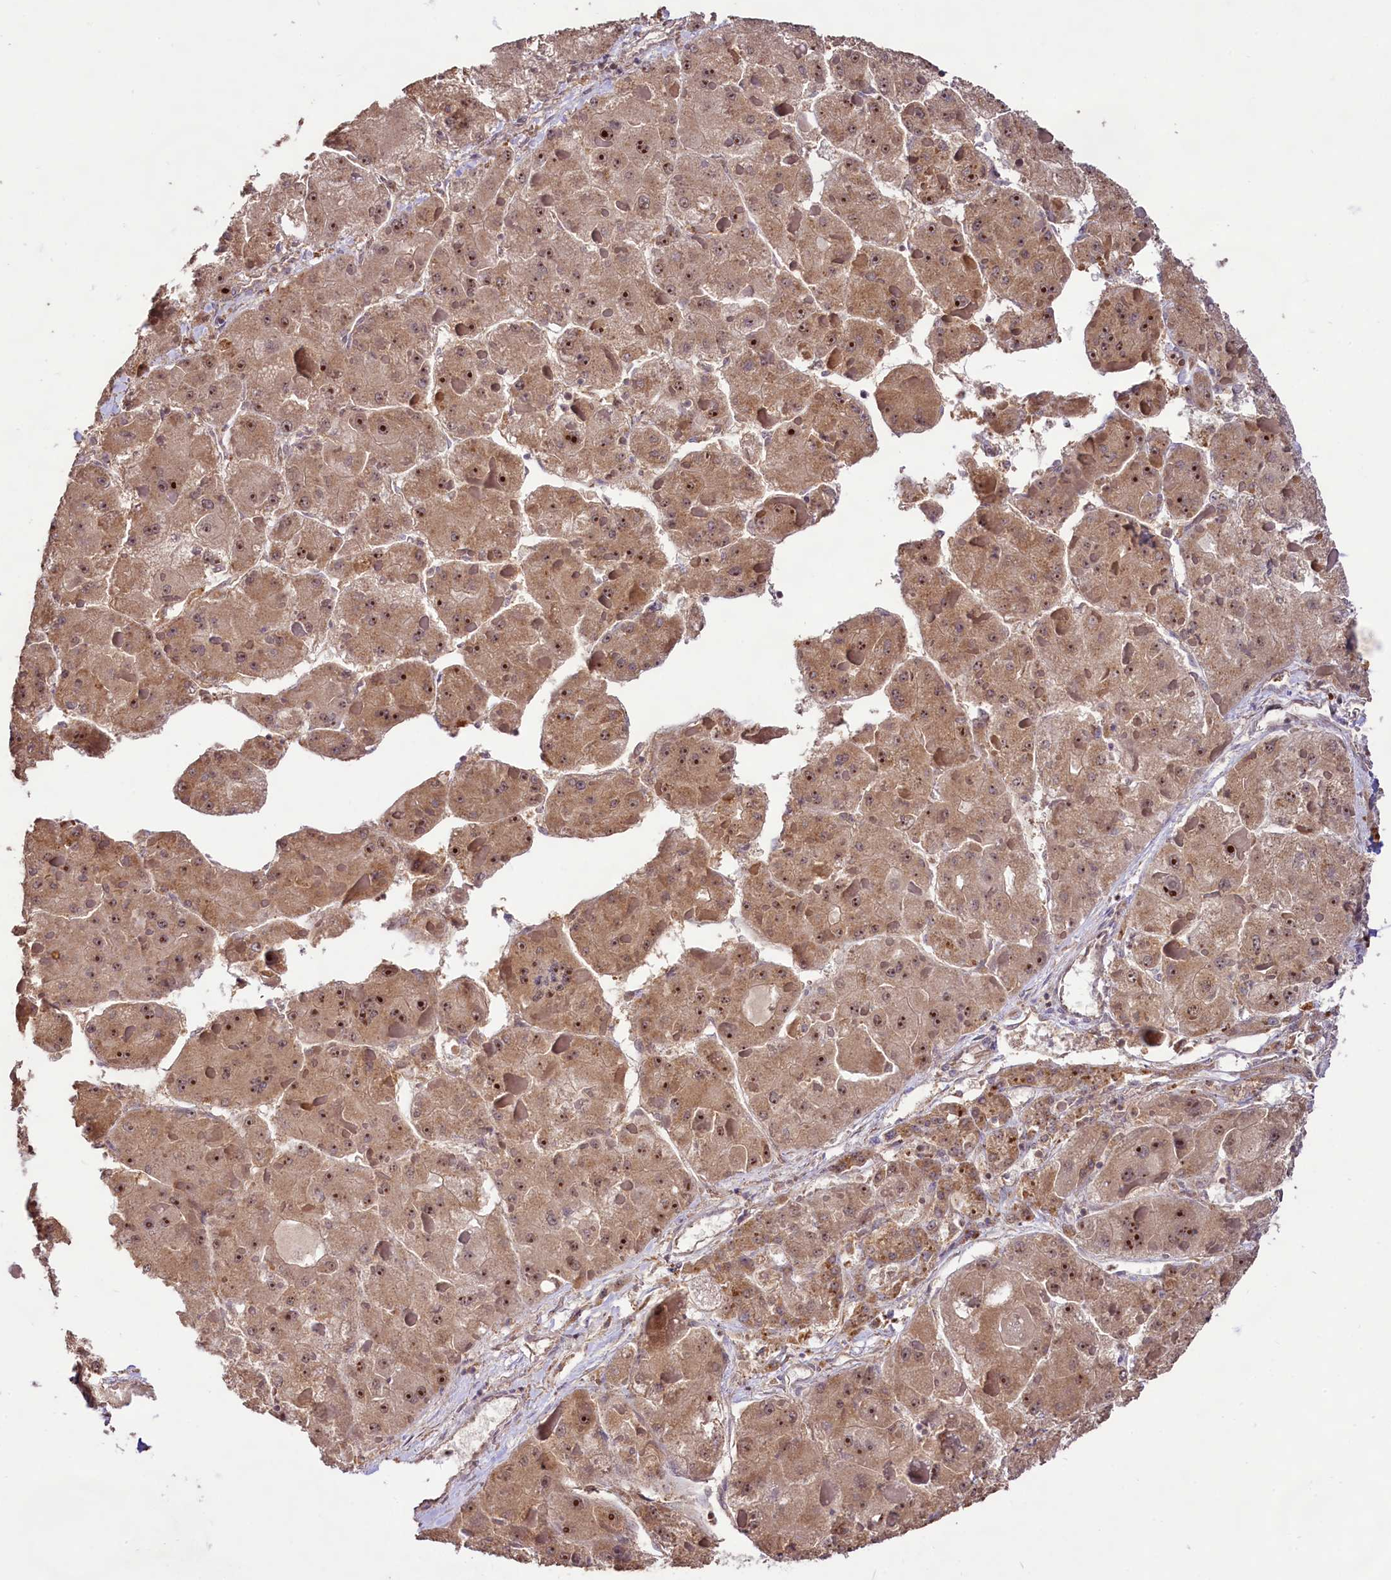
{"staining": {"intensity": "moderate", "quantity": ">75%", "location": "cytoplasmic/membranous,nuclear"}, "tissue": "liver cancer", "cell_type": "Tumor cells", "image_type": "cancer", "snomed": [{"axis": "morphology", "description": "Carcinoma, Hepatocellular, NOS"}, {"axis": "topography", "description": "Liver"}], "caption": "Human liver cancer (hepatocellular carcinoma) stained for a protein (brown) demonstrates moderate cytoplasmic/membranous and nuclear positive expression in approximately >75% of tumor cells.", "gene": "RRP8", "patient": {"sex": "female", "age": 73}}